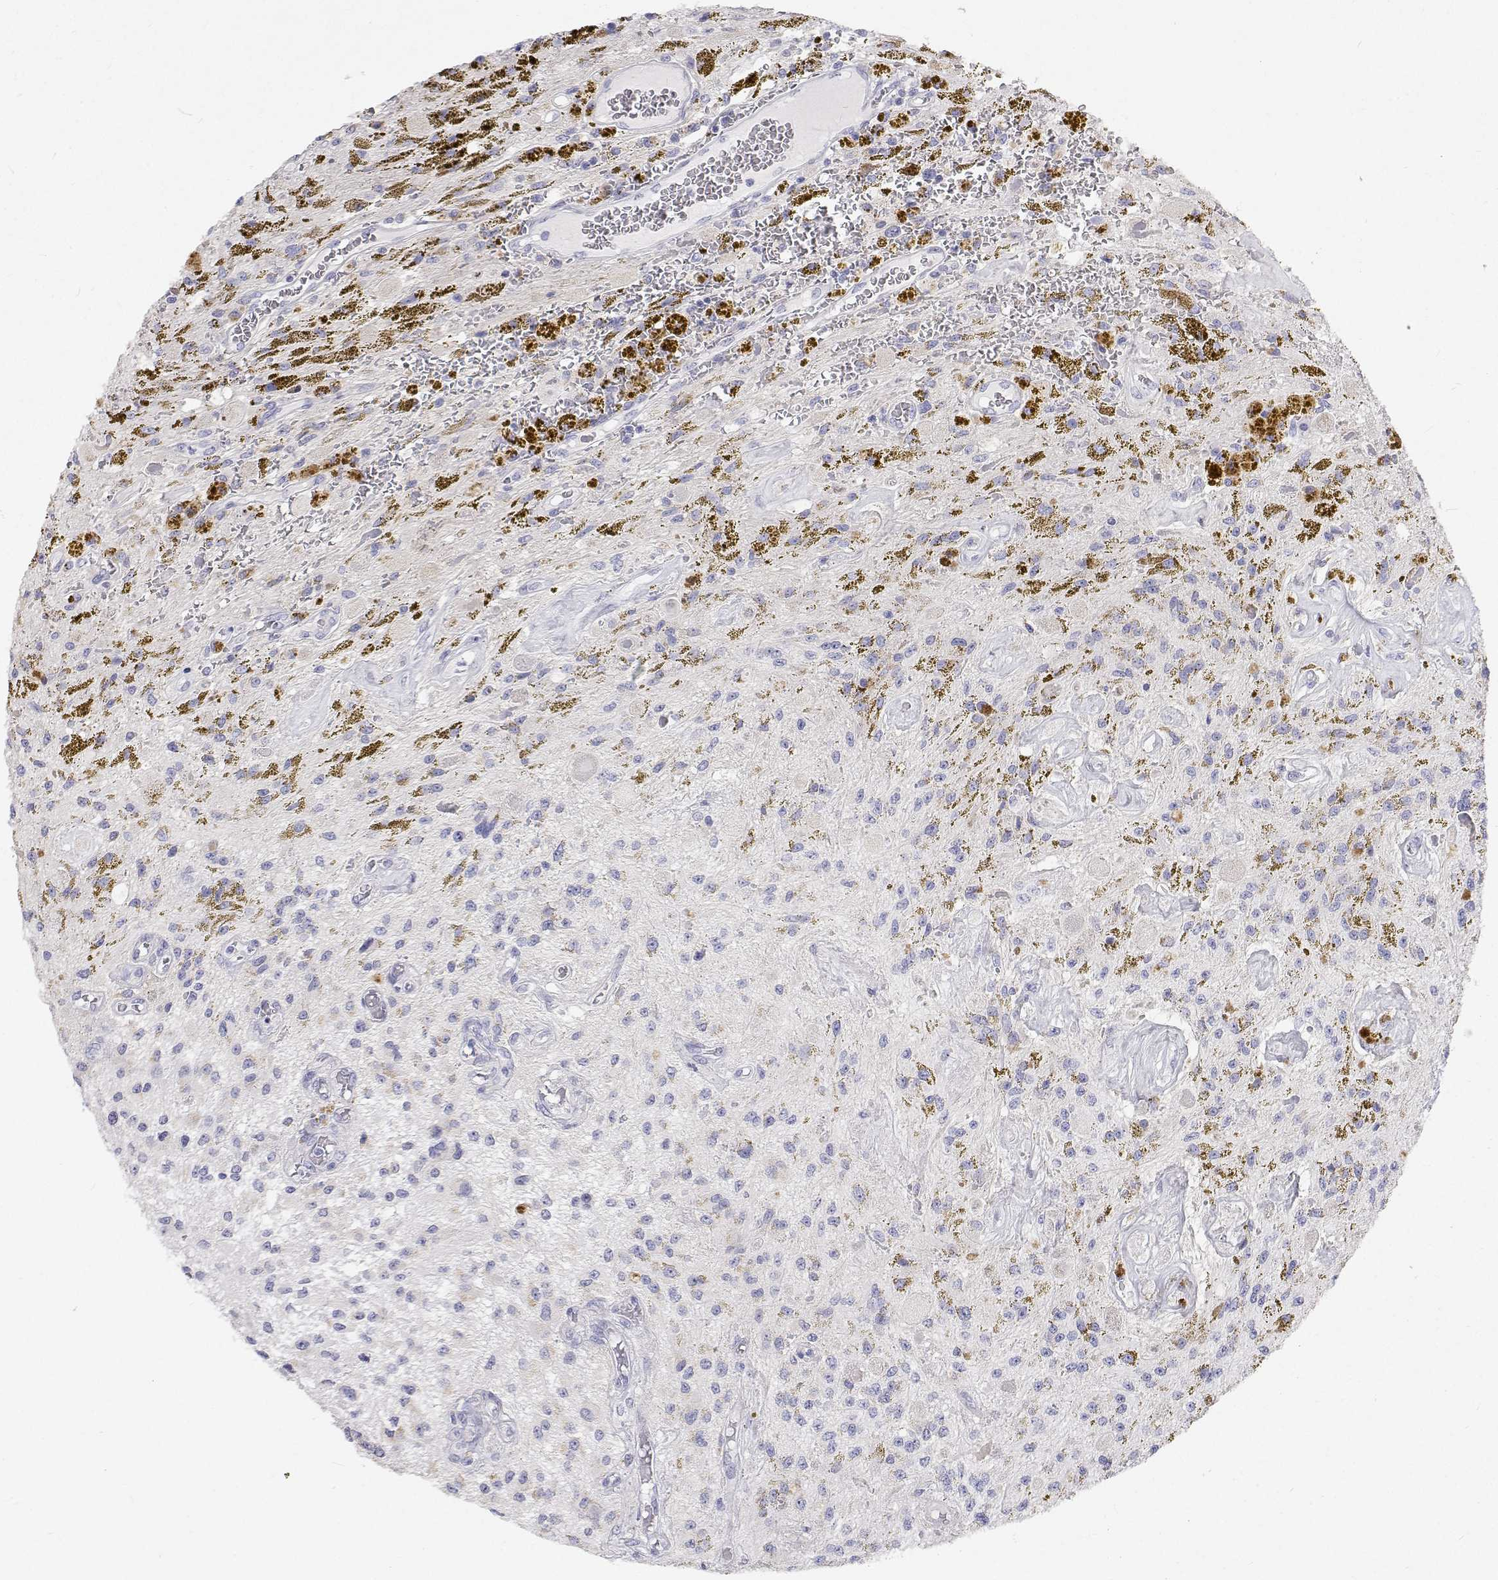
{"staining": {"intensity": "negative", "quantity": "none", "location": "none"}, "tissue": "glioma", "cell_type": "Tumor cells", "image_type": "cancer", "snomed": [{"axis": "morphology", "description": "Glioma, malignant, Low grade"}, {"axis": "topography", "description": "Cerebellum"}], "caption": "Micrograph shows no significant protein expression in tumor cells of glioma. Nuclei are stained in blue.", "gene": "NCR2", "patient": {"sex": "female", "age": 14}}